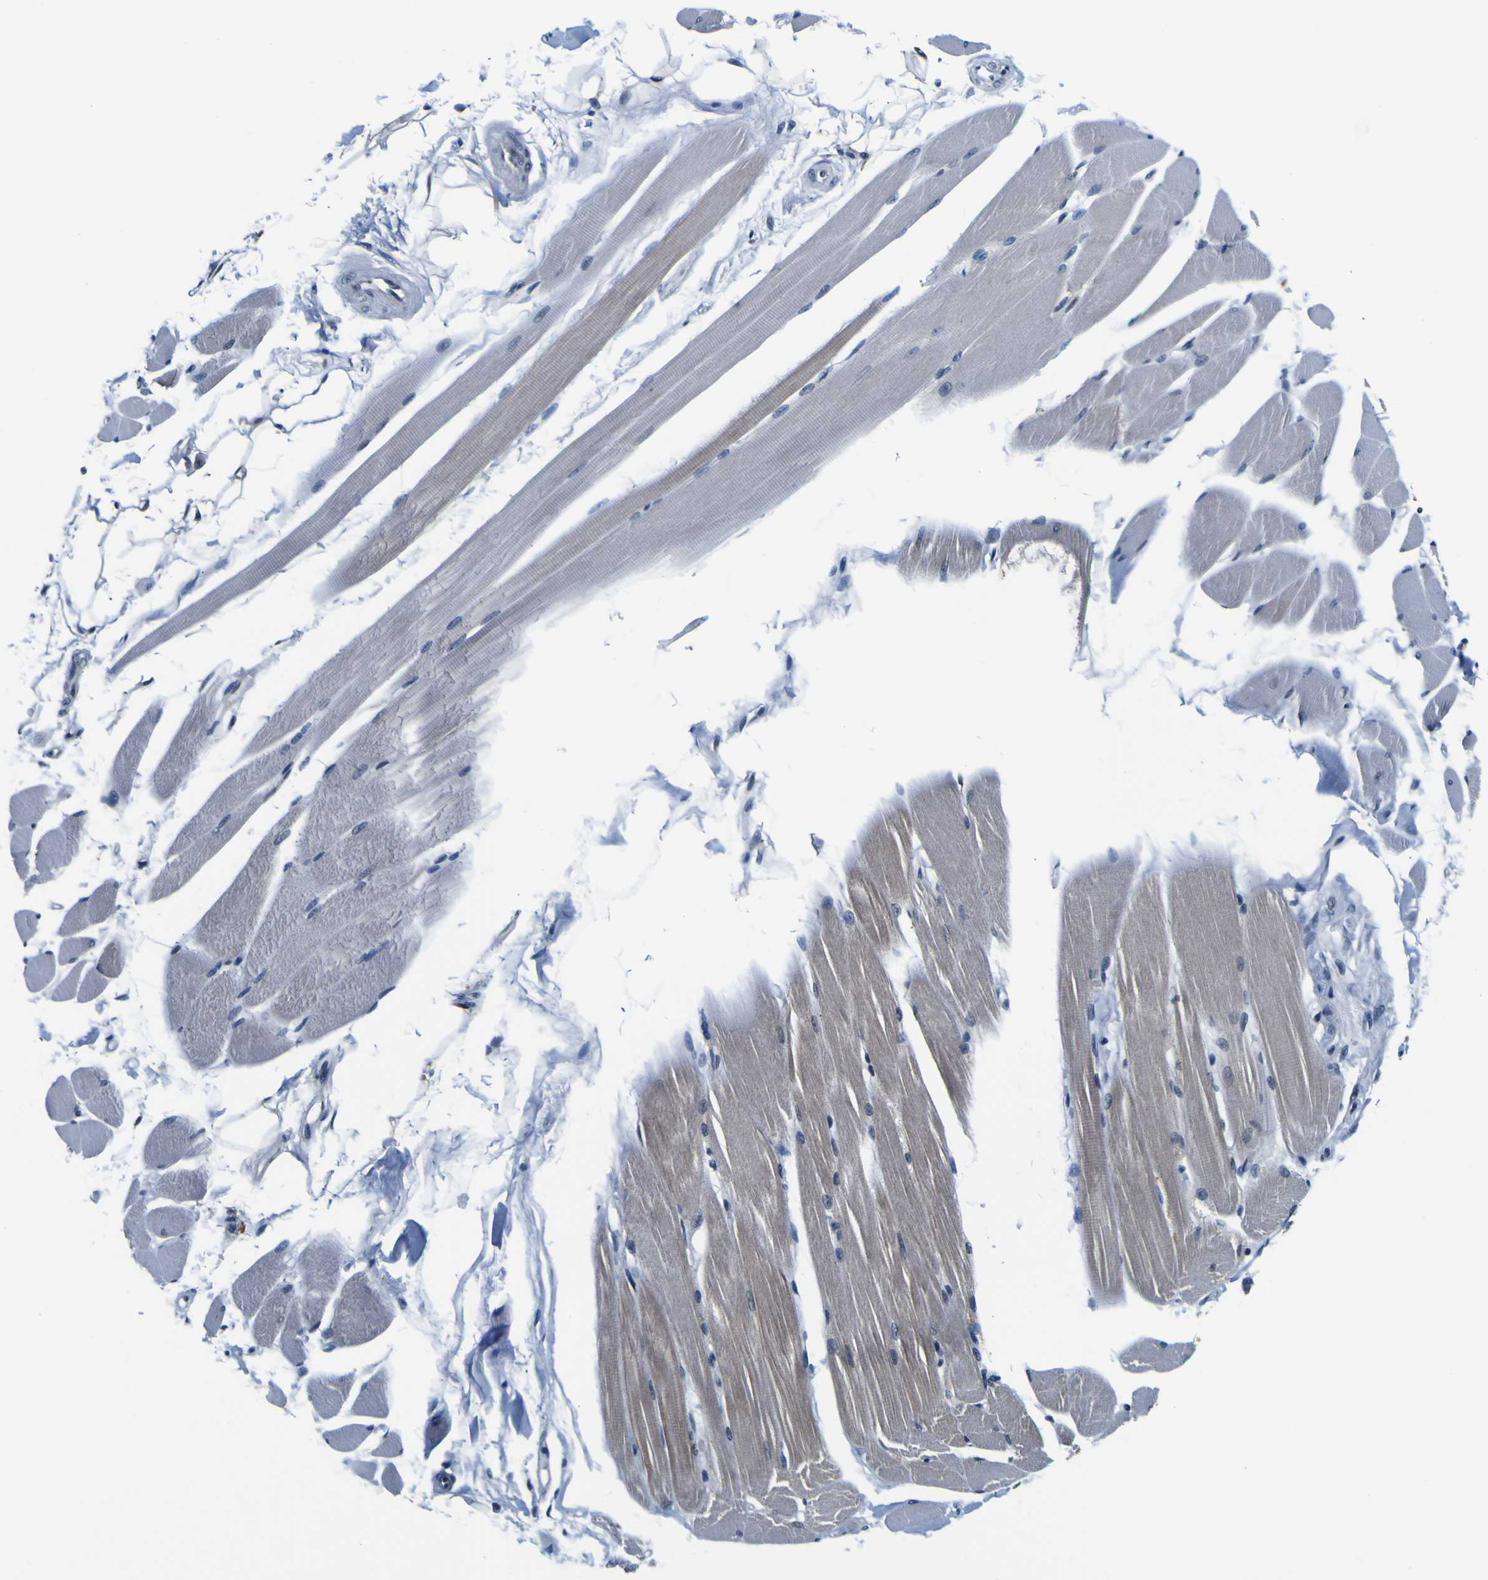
{"staining": {"intensity": "weak", "quantity": "25%-75%", "location": "cytoplasmic/membranous"}, "tissue": "skeletal muscle", "cell_type": "Myocytes", "image_type": "normal", "snomed": [{"axis": "morphology", "description": "Normal tissue, NOS"}, {"axis": "topography", "description": "Skeletal muscle"}, {"axis": "topography", "description": "Peripheral nerve tissue"}], "caption": "The immunohistochemical stain highlights weak cytoplasmic/membranous positivity in myocytes of benign skeletal muscle. (DAB IHC, brown staining for protein, blue staining for nuclei).", "gene": "CUL4B", "patient": {"sex": "female", "age": 84}}